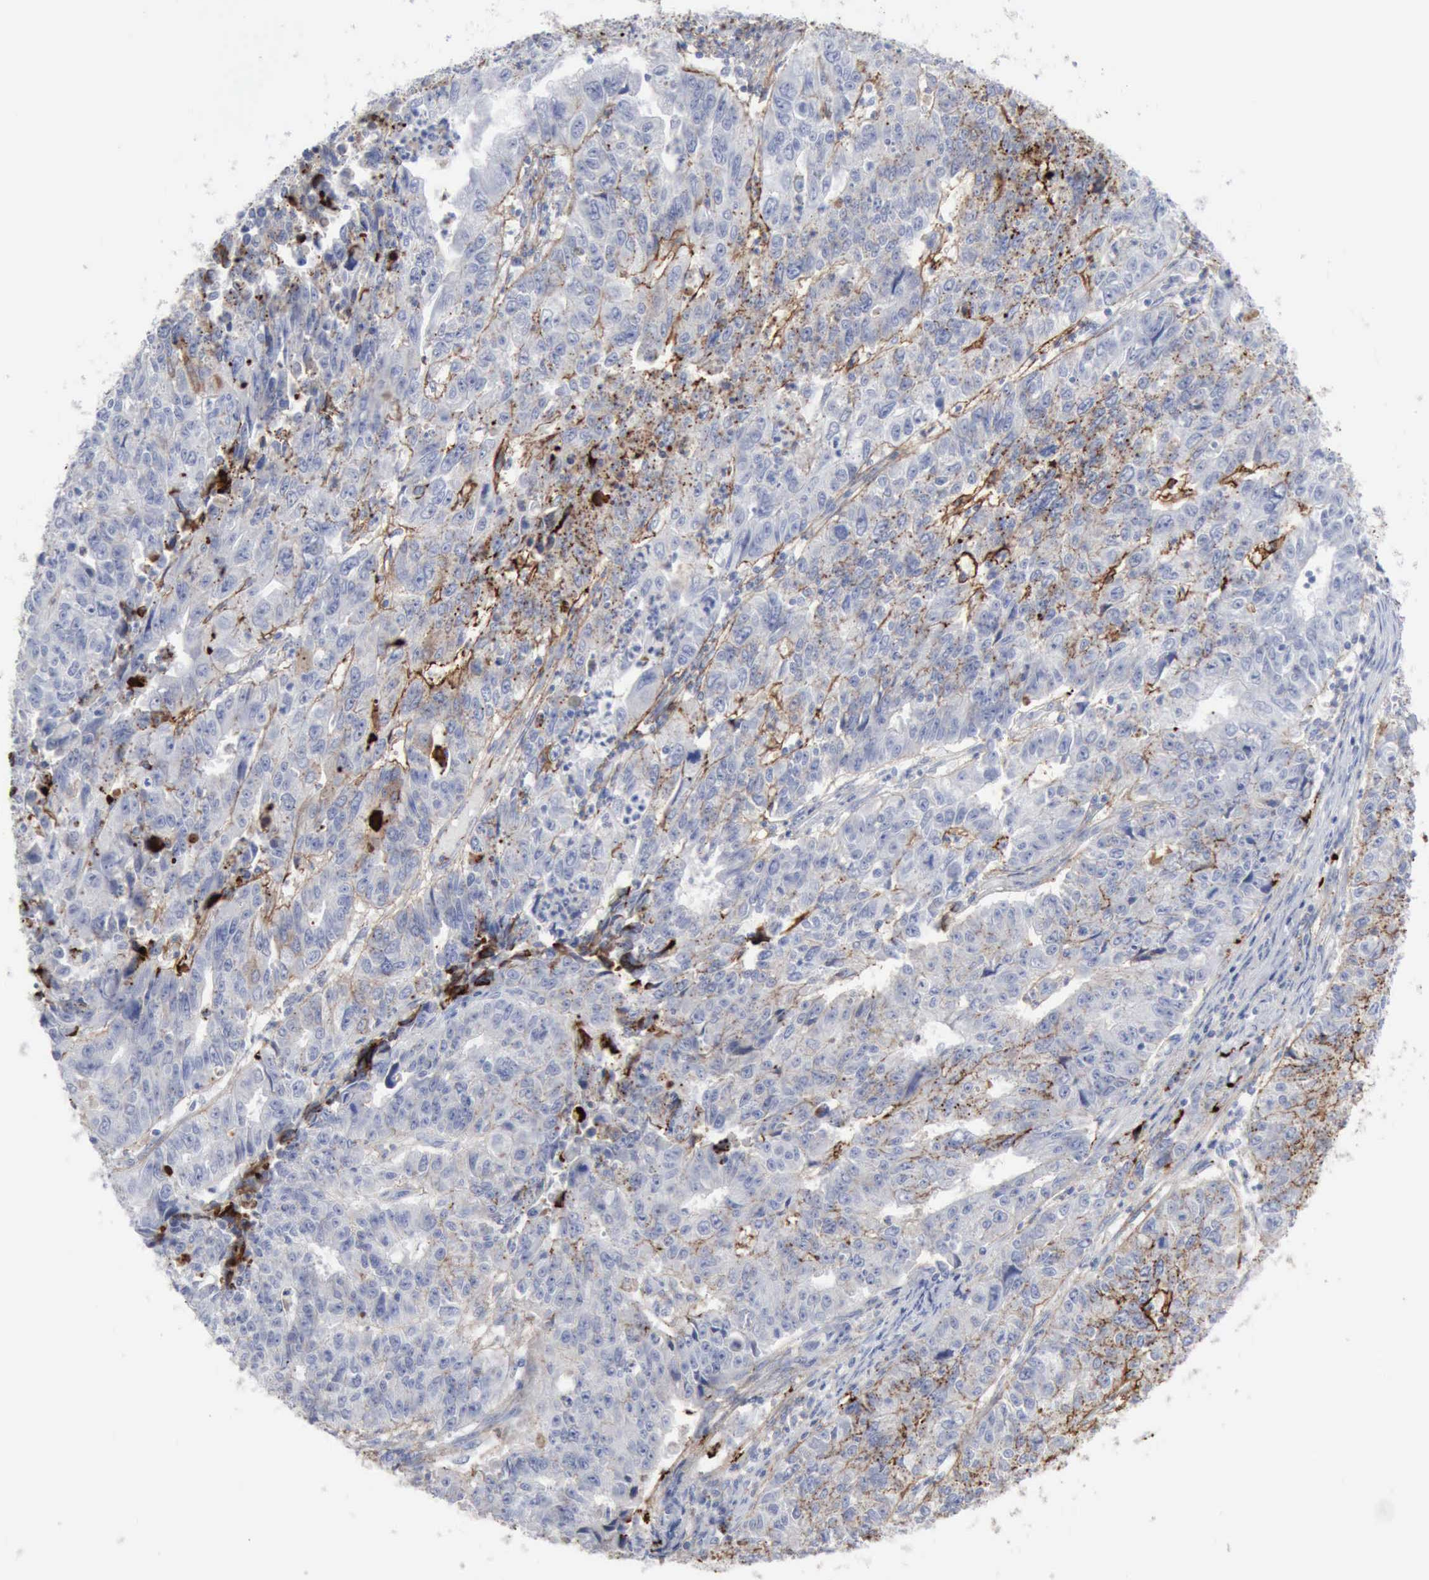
{"staining": {"intensity": "negative", "quantity": "none", "location": "none"}, "tissue": "endometrial cancer", "cell_type": "Tumor cells", "image_type": "cancer", "snomed": [{"axis": "morphology", "description": "Adenocarcinoma, NOS"}, {"axis": "topography", "description": "Endometrium"}], "caption": "Immunohistochemical staining of human endometrial cancer demonstrates no significant expression in tumor cells. (Stains: DAB (3,3'-diaminobenzidine) IHC with hematoxylin counter stain, Microscopy: brightfield microscopy at high magnification).", "gene": "C4BPA", "patient": {"sex": "female", "age": 42}}